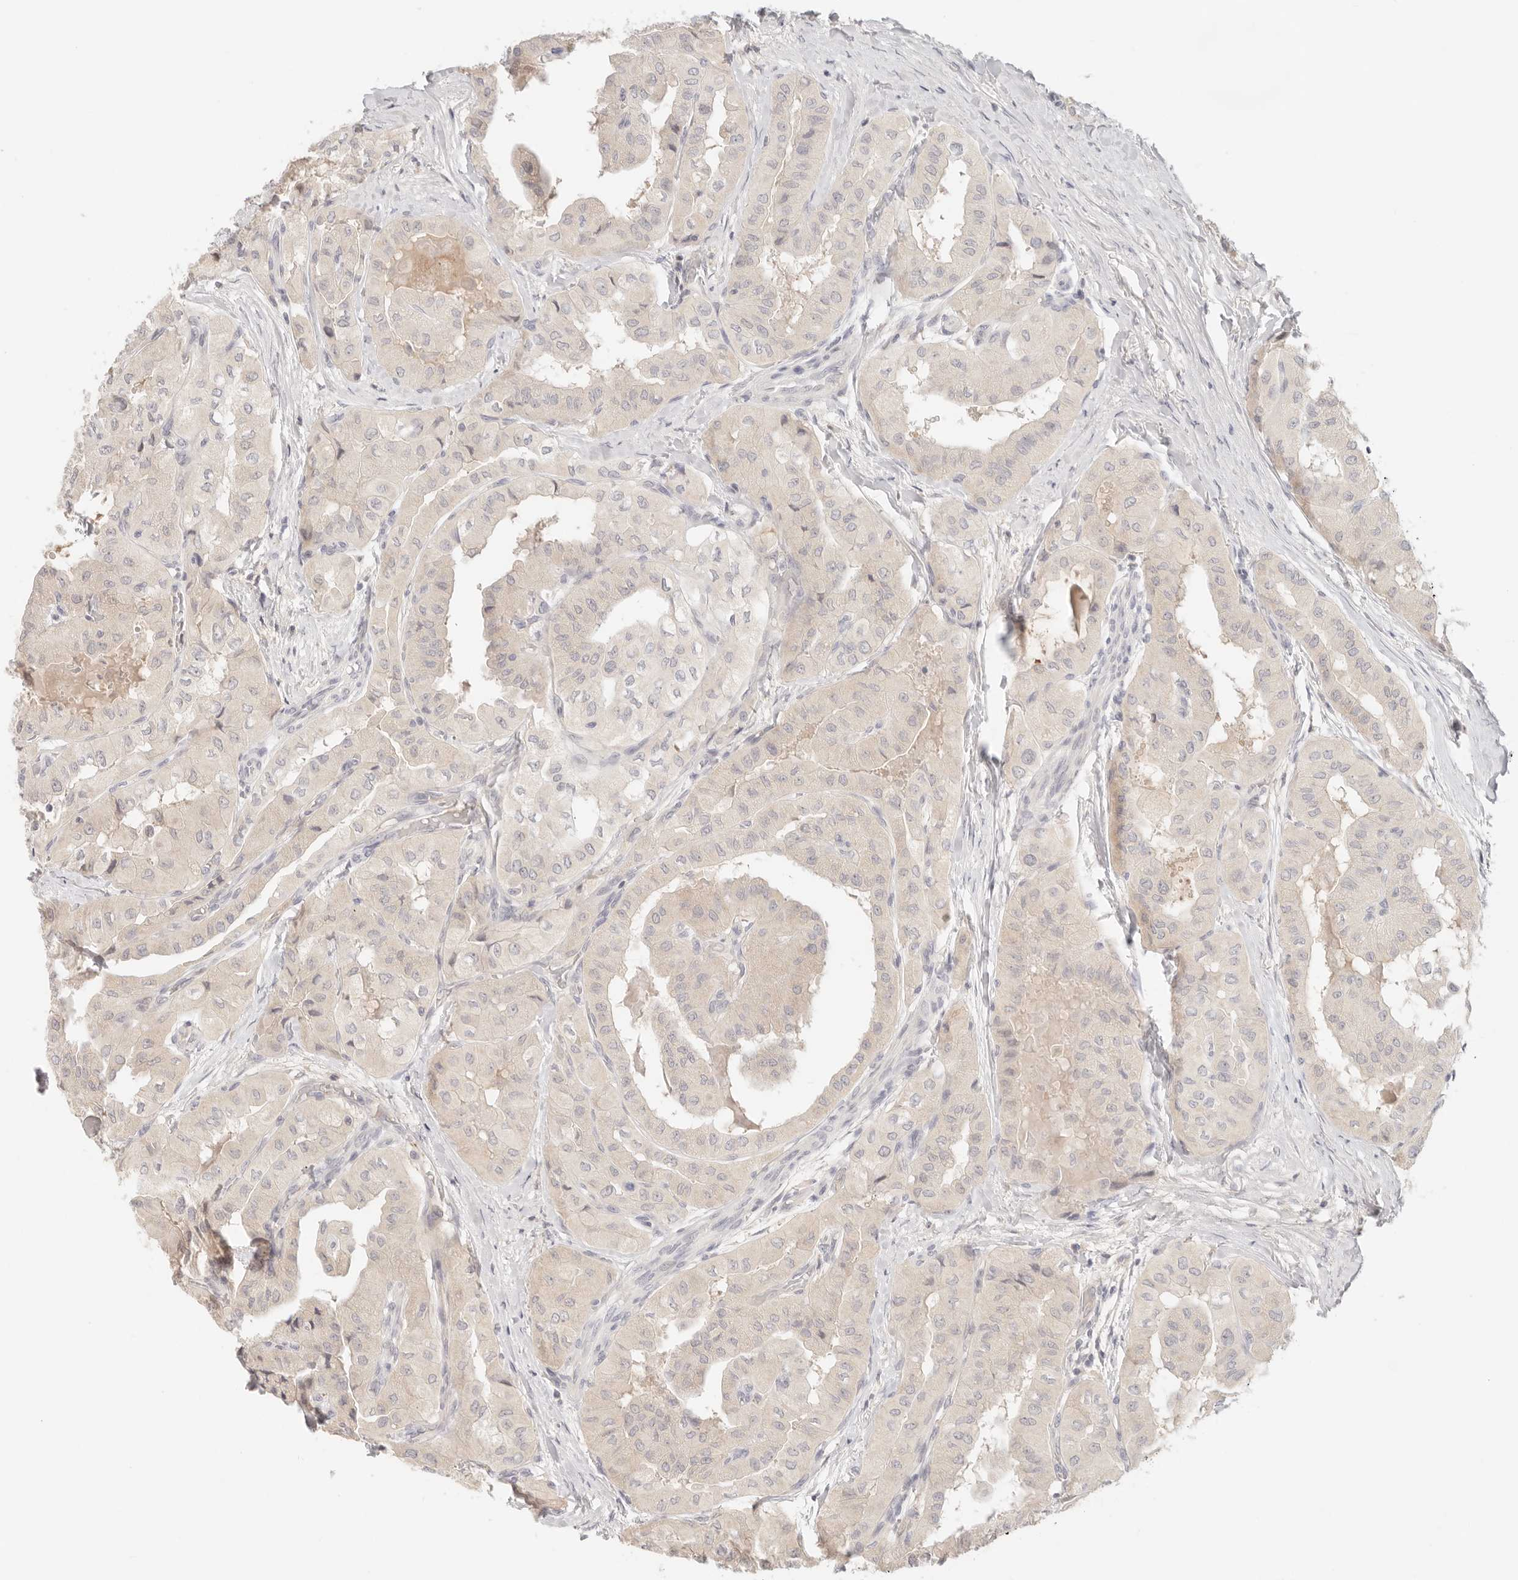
{"staining": {"intensity": "negative", "quantity": "none", "location": "none"}, "tissue": "thyroid cancer", "cell_type": "Tumor cells", "image_type": "cancer", "snomed": [{"axis": "morphology", "description": "Papillary adenocarcinoma, NOS"}, {"axis": "topography", "description": "Thyroid gland"}], "caption": "The histopathology image exhibits no staining of tumor cells in thyroid papillary adenocarcinoma. (Brightfield microscopy of DAB IHC at high magnification).", "gene": "SPHK1", "patient": {"sex": "female", "age": 59}}